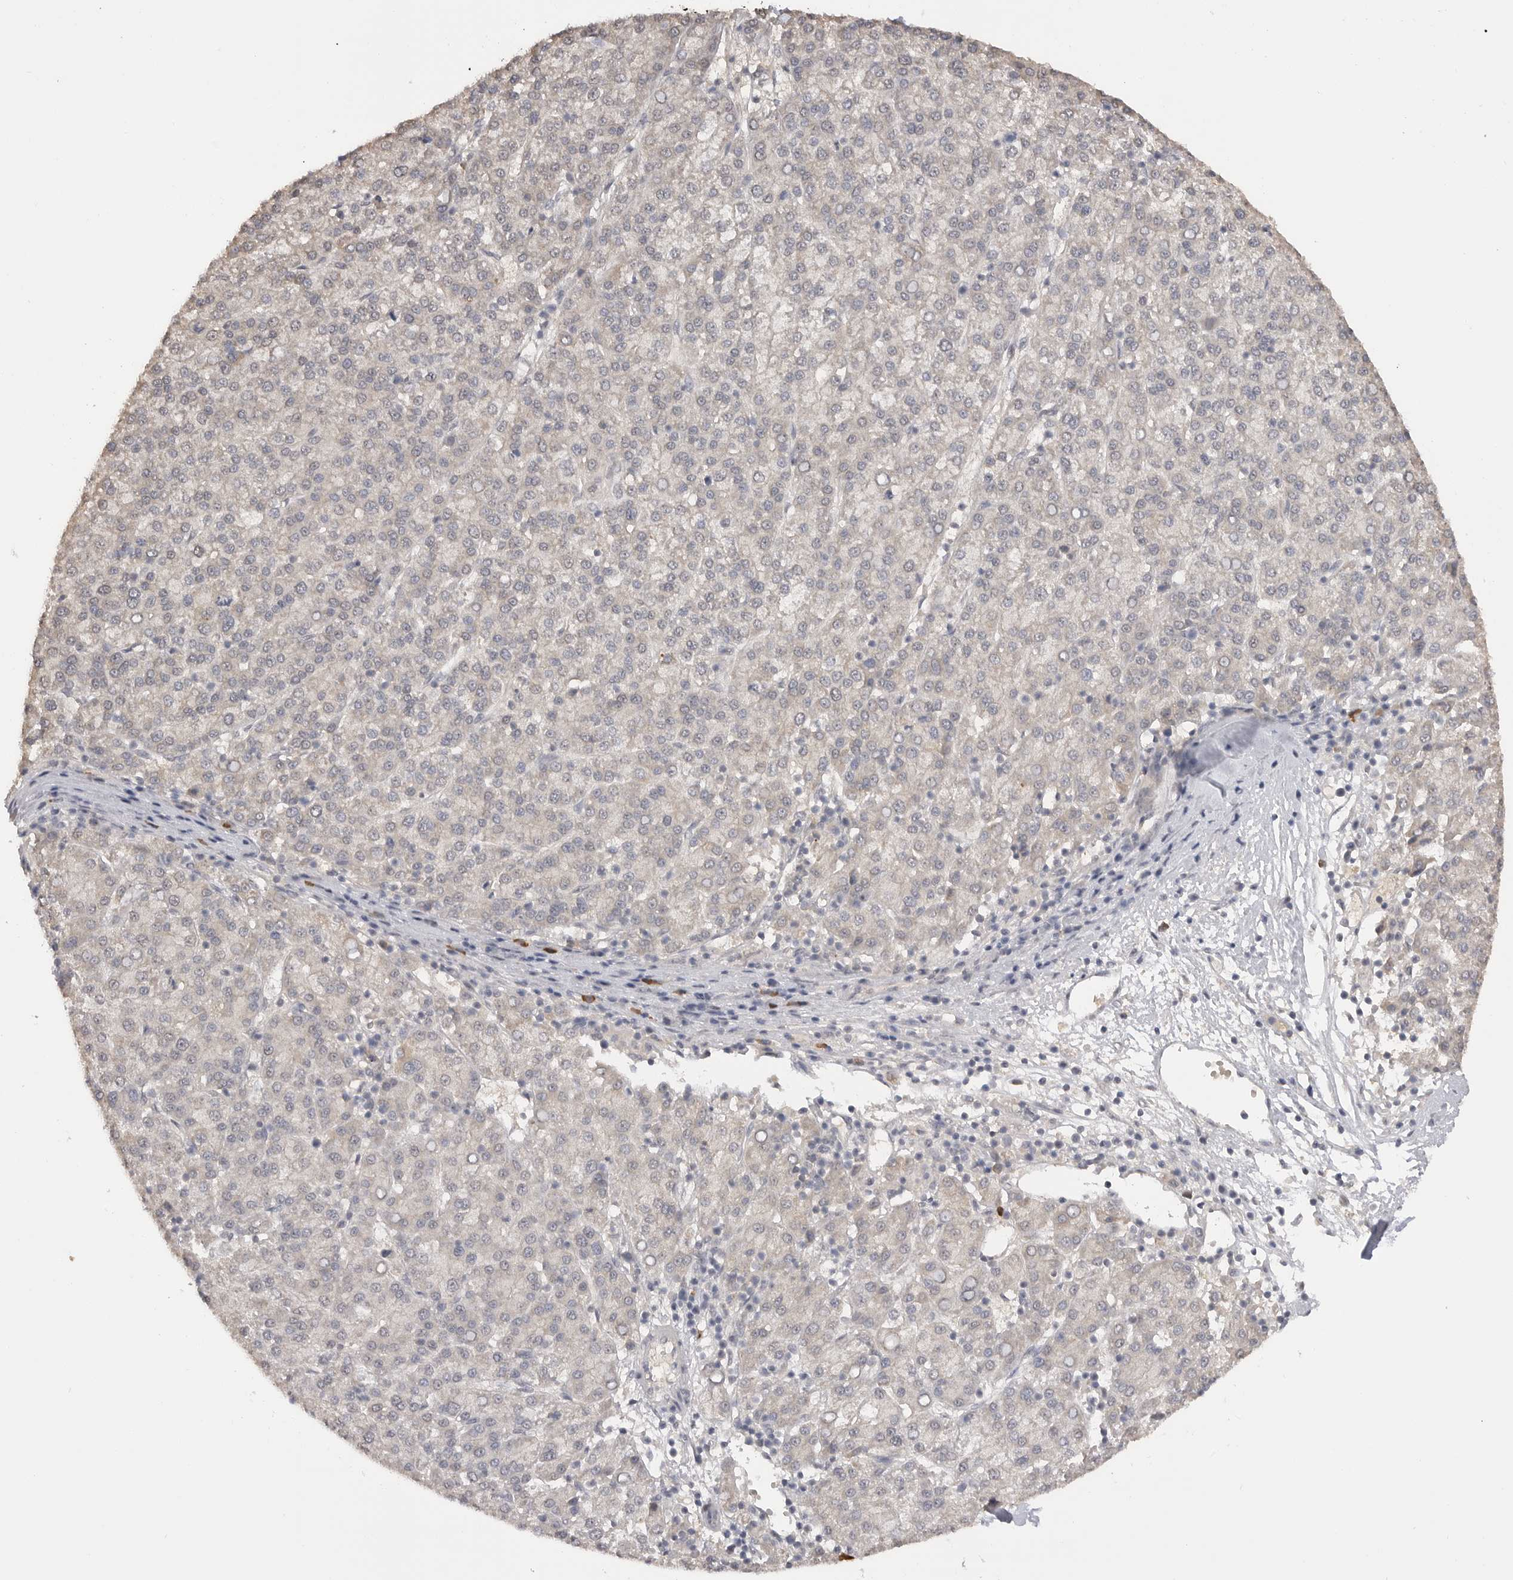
{"staining": {"intensity": "negative", "quantity": "none", "location": "none"}, "tissue": "liver cancer", "cell_type": "Tumor cells", "image_type": "cancer", "snomed": [{"axis": "morphology", "description": "Carcinoma, Hepatocellular, NOS"}, {"axis": "topography", "description": "Liver"}], "caption": "Tumor cells show no significant expression in liver cancer.", "gene": "ASPSCR1", "patient": {"sex": "female", "age": 58}}